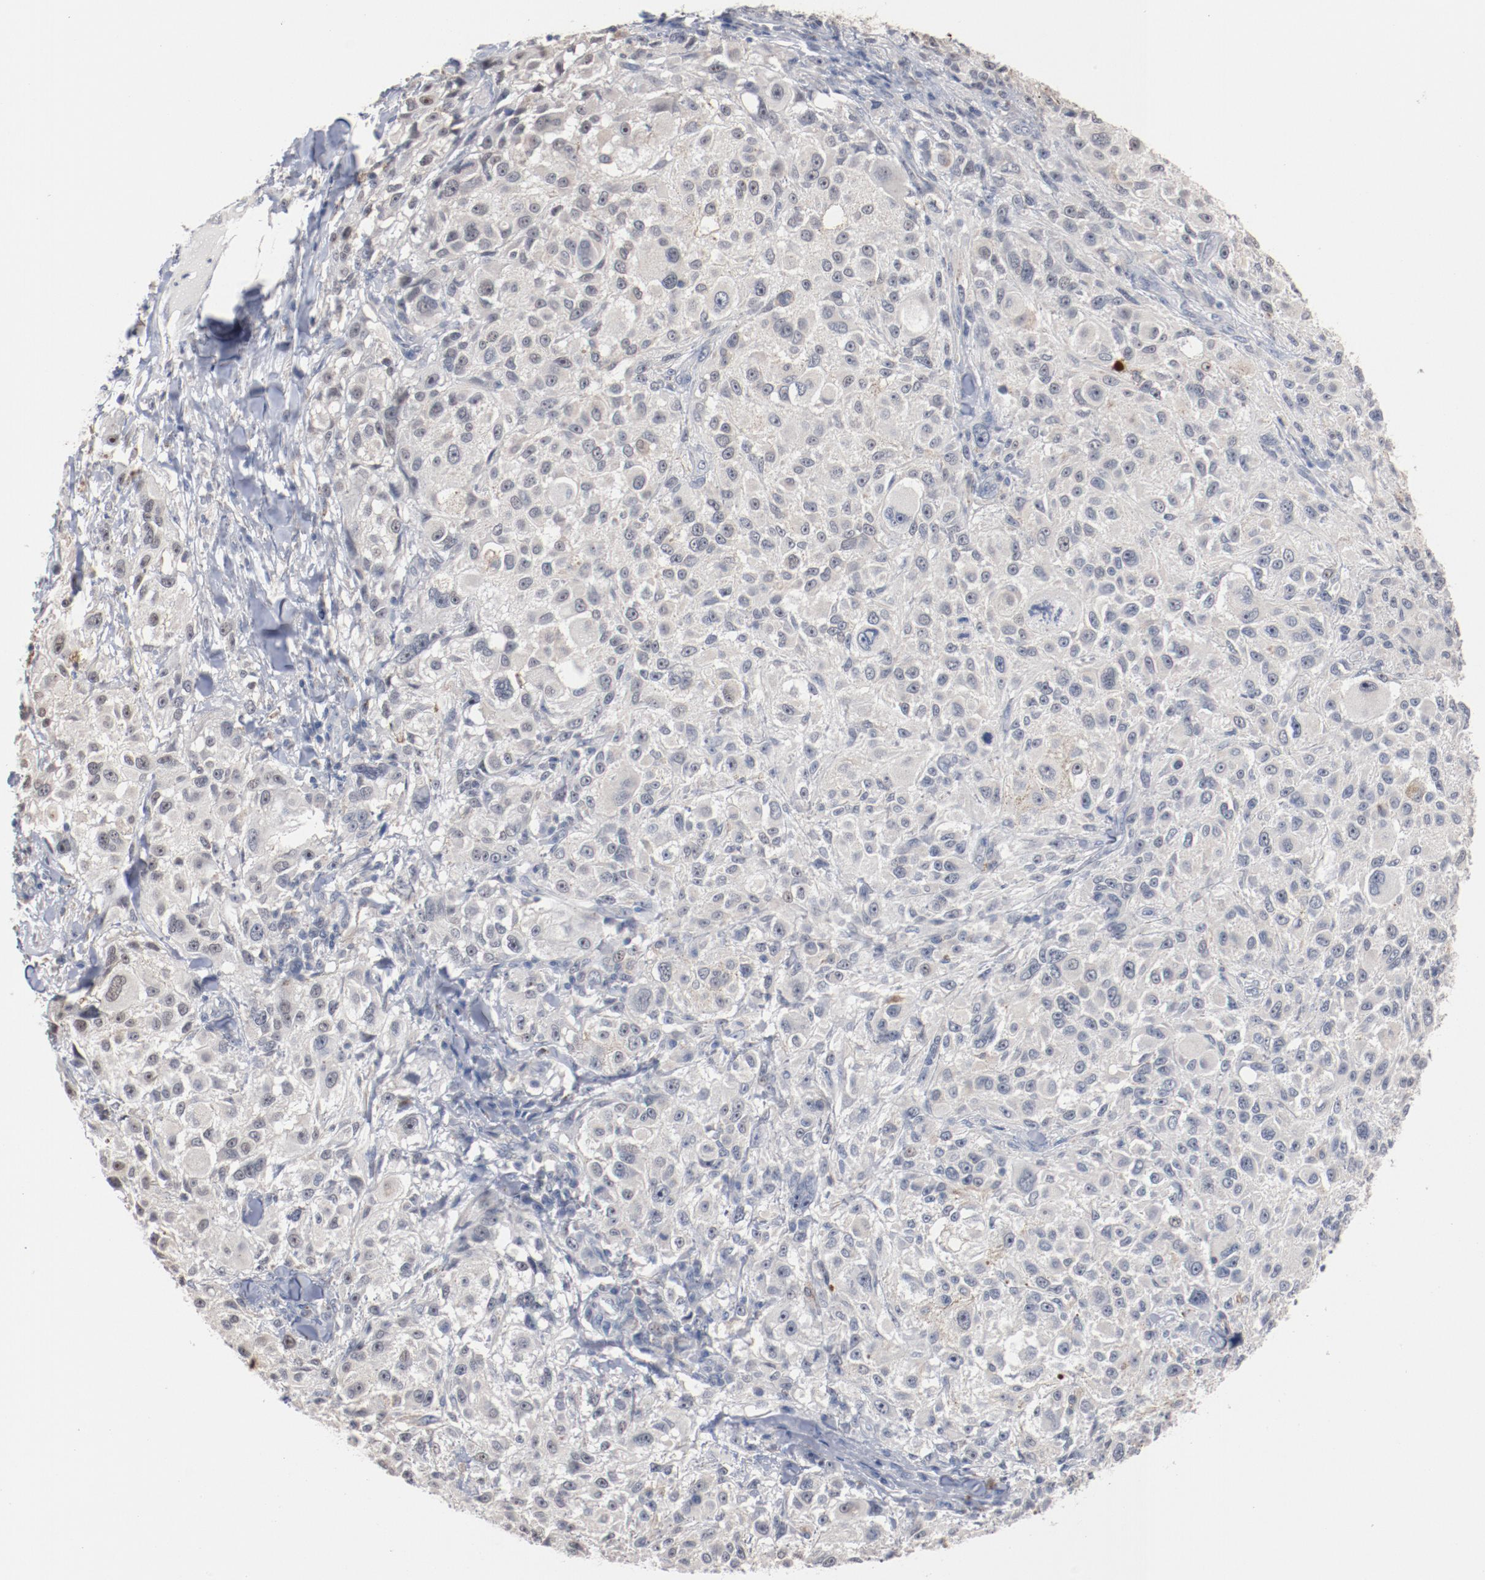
{"staining": {"intensity": "negative", "quantity": "none", "location": "none"}, "tissue": "melanoma", "cell_type": "Tumor cells", "image_type": "cancer", "snomed": [{"axis": "morphology", "description": "Necrosis, NOS"}, {"axis": "morphology", "description": "Malignant melanoma, NOS"}, {"axis": "topography", "description": "Skin"}], "caption": "There is no significant positivity in tumor cells of malignant melanoma.", "gene": "ERICH1", "patient": {"sex": "female", "age": 87}}